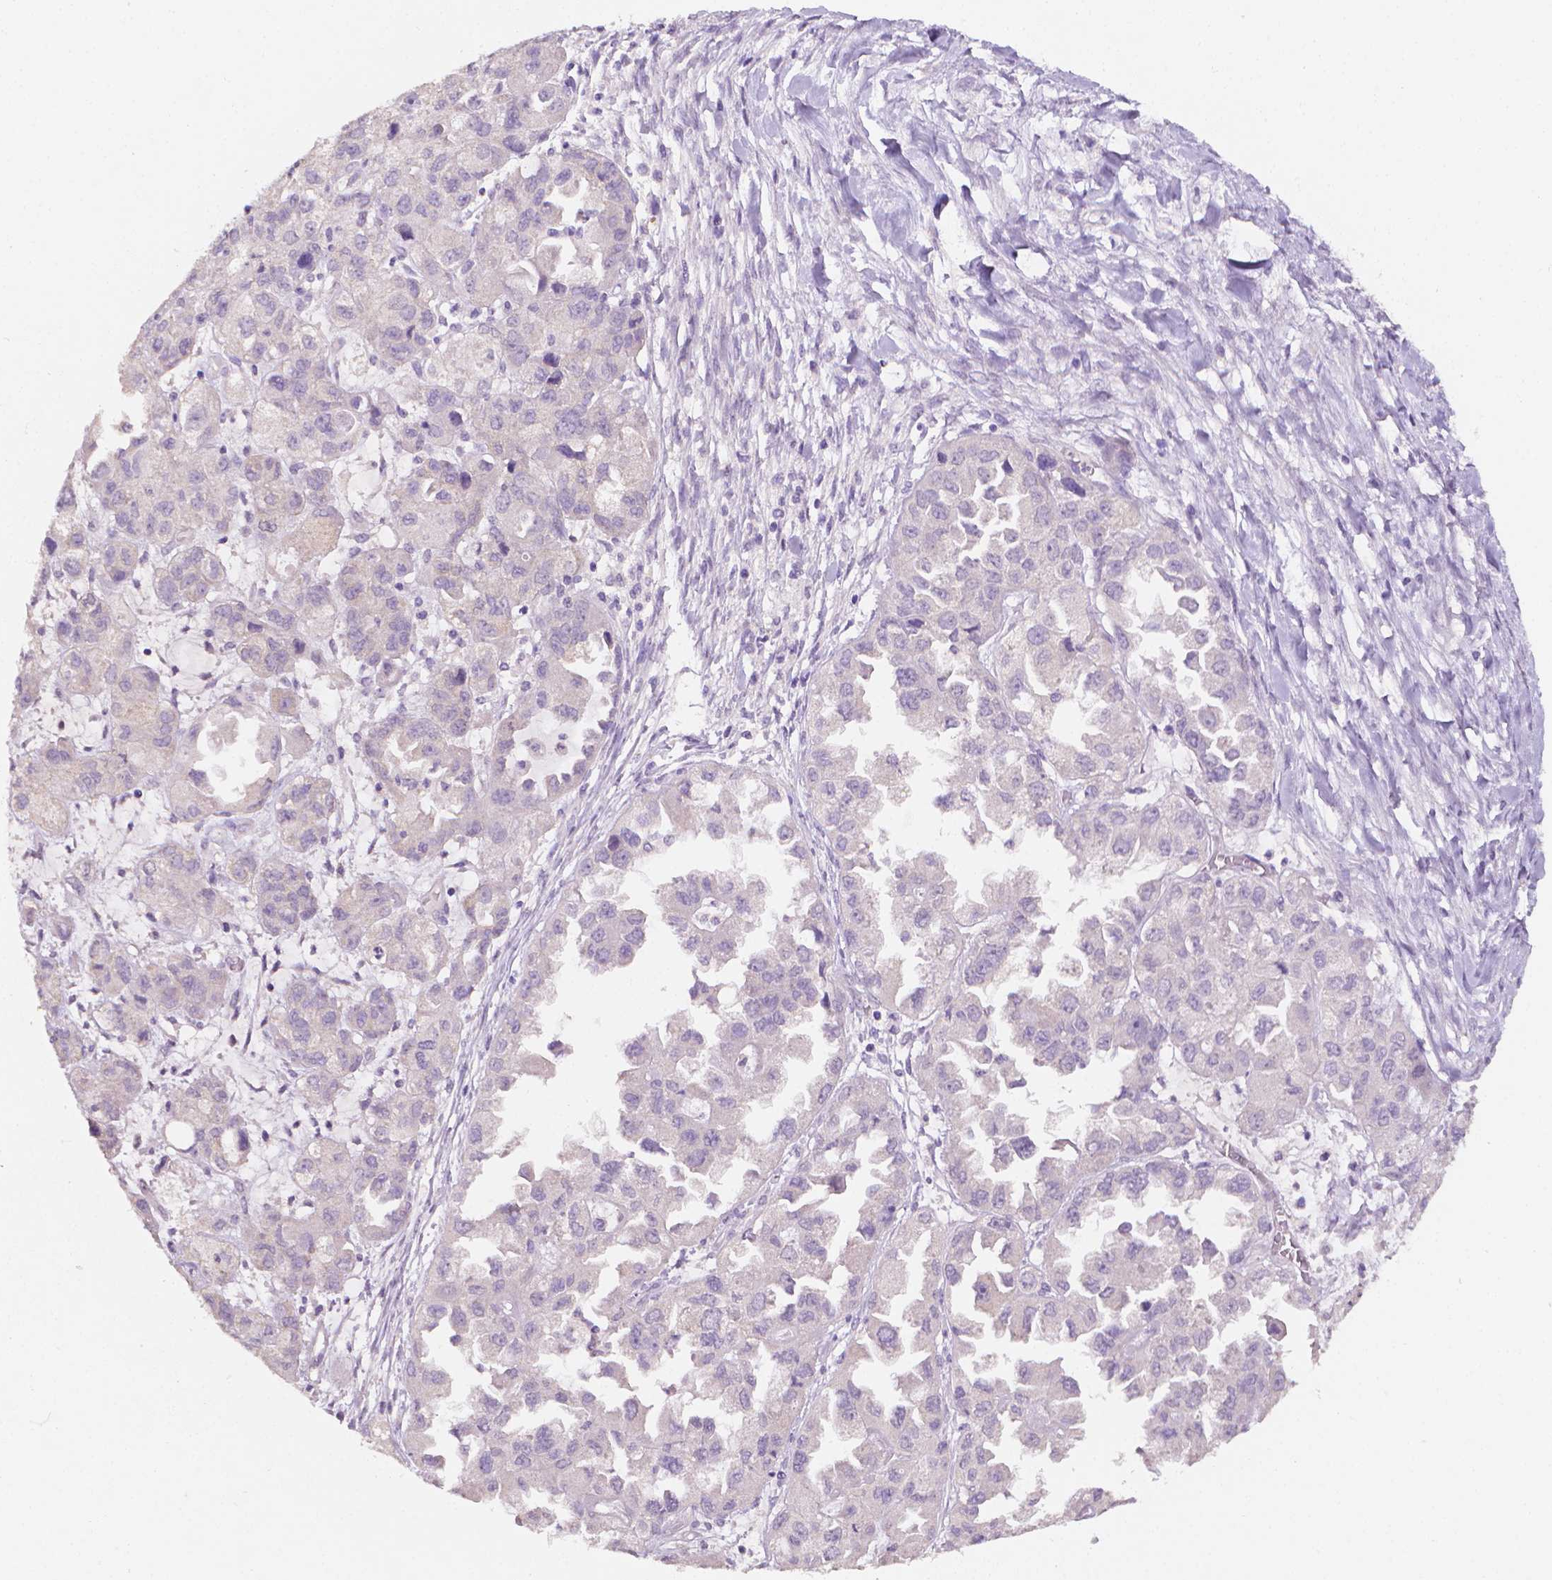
{"staining": {"intensity": "negative", "quantity": "none", "location": "none"}, "tissue": "ovarian cancer", "cell_type": "Tumor cells", "image_type": "cancer", "snomed": [{"axis": "morphology", "description": "Cystadenocarcinoma, serous, NOS"}, {"axis": "topography", "description": "Ovary"}], "caption": "Serous cystadenocarcinoma (ovarian) was stained to show a protein in brown. There is no significant expression in tumor cells.", "gene": "FASN", "patient": {"sex": "female", "age": 84}}